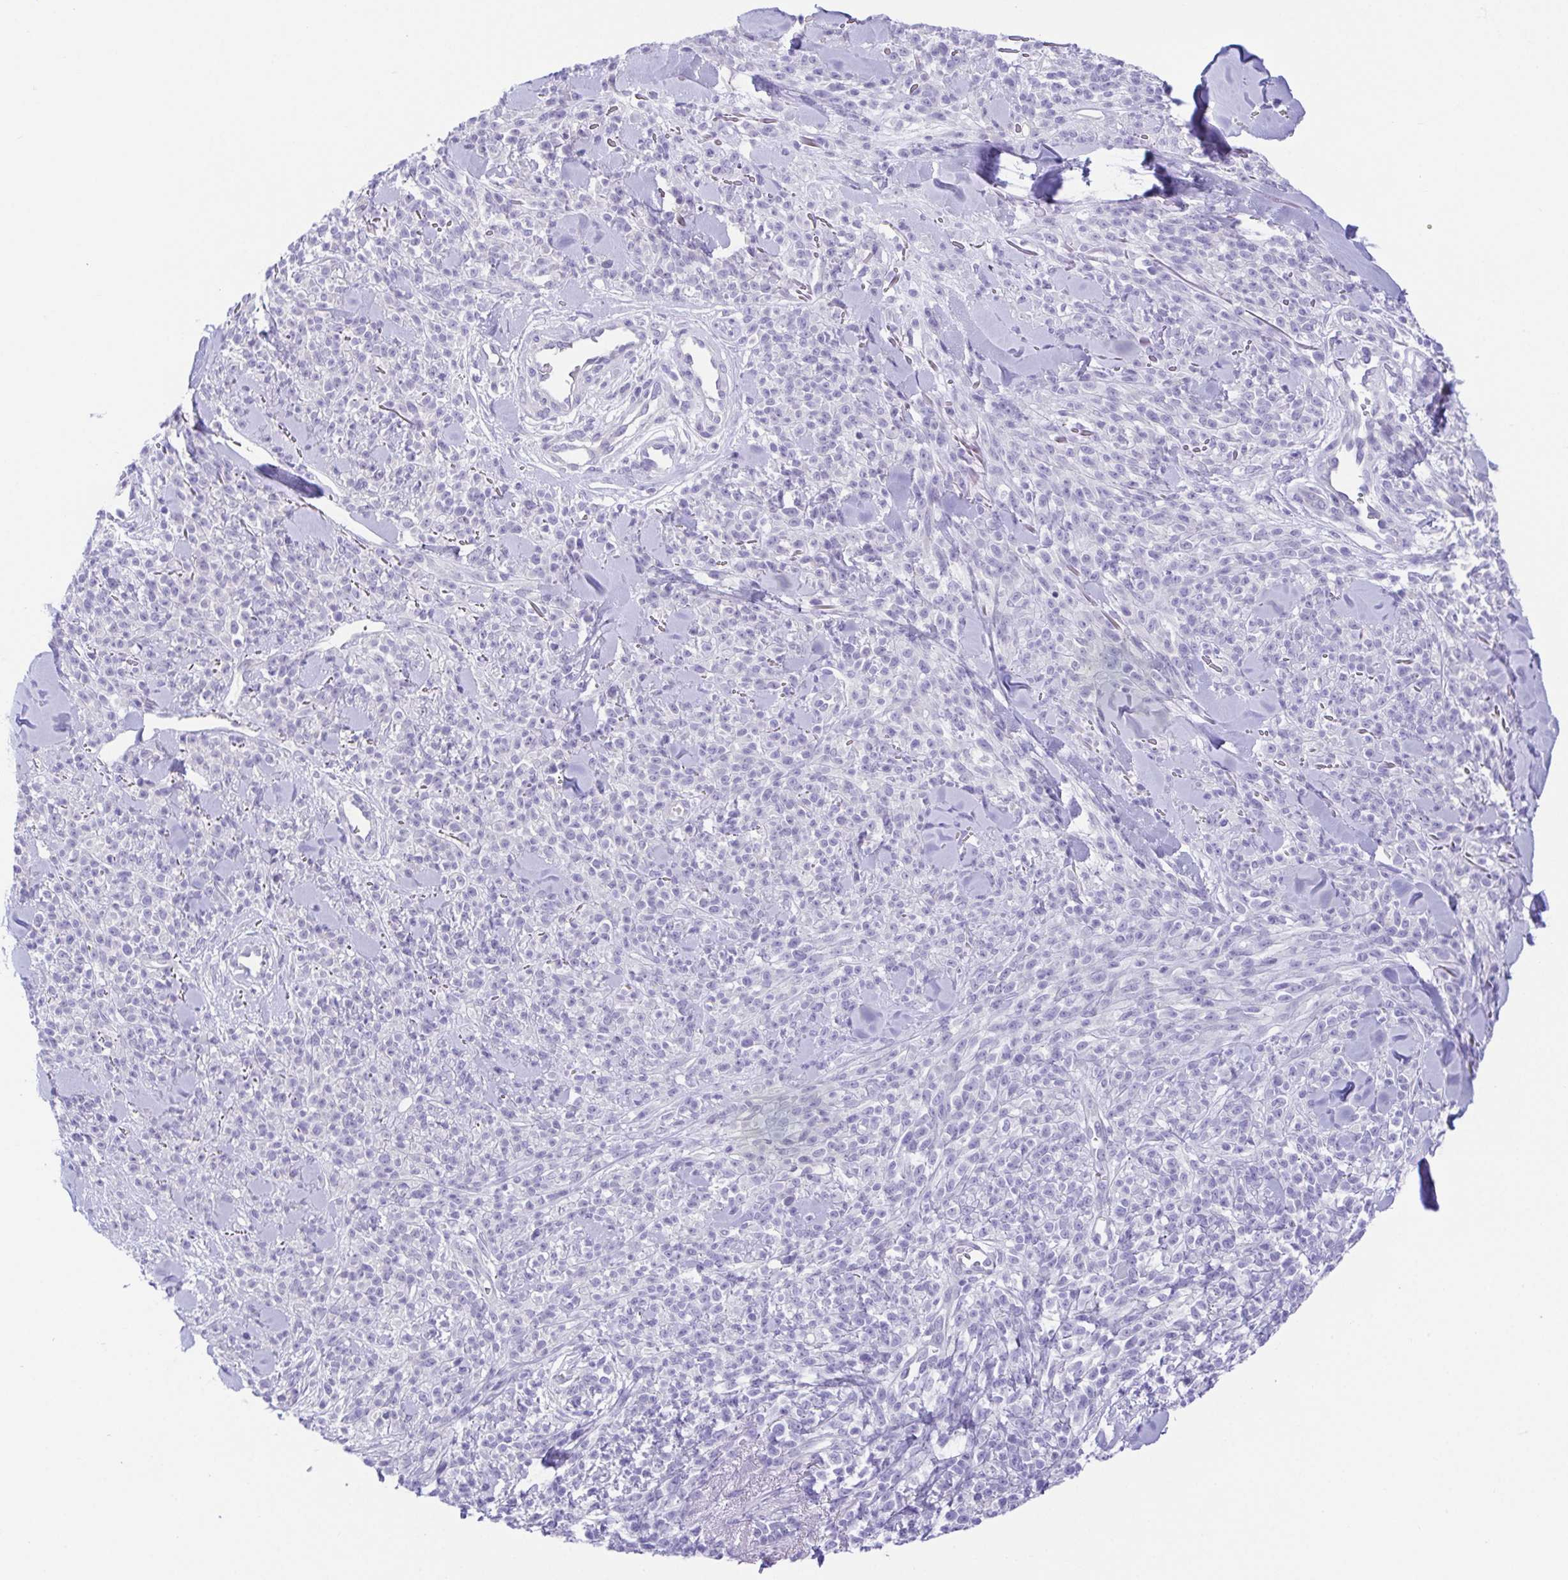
{"staining": {"intensity": "negative", "quantity": "none", "location": "none"}, "tissue": "melanoma", "cell_type": "Tumor cells", "image_type": "cancer", "snomed": [{"axis": "morphology", "description": "Malignant melanoma, NOS"}, {"axis": "topography", "description": "Skin"}, {"axis": "topography", "description": "Skin of trunk"}], "caption": "Immunohistochemistry image of malignant melanoma stained for a protein (brown), which reveals no staining in tumor cells.", "gene": "LUZP4", "patient": {"sex": "male", "age": 74}}